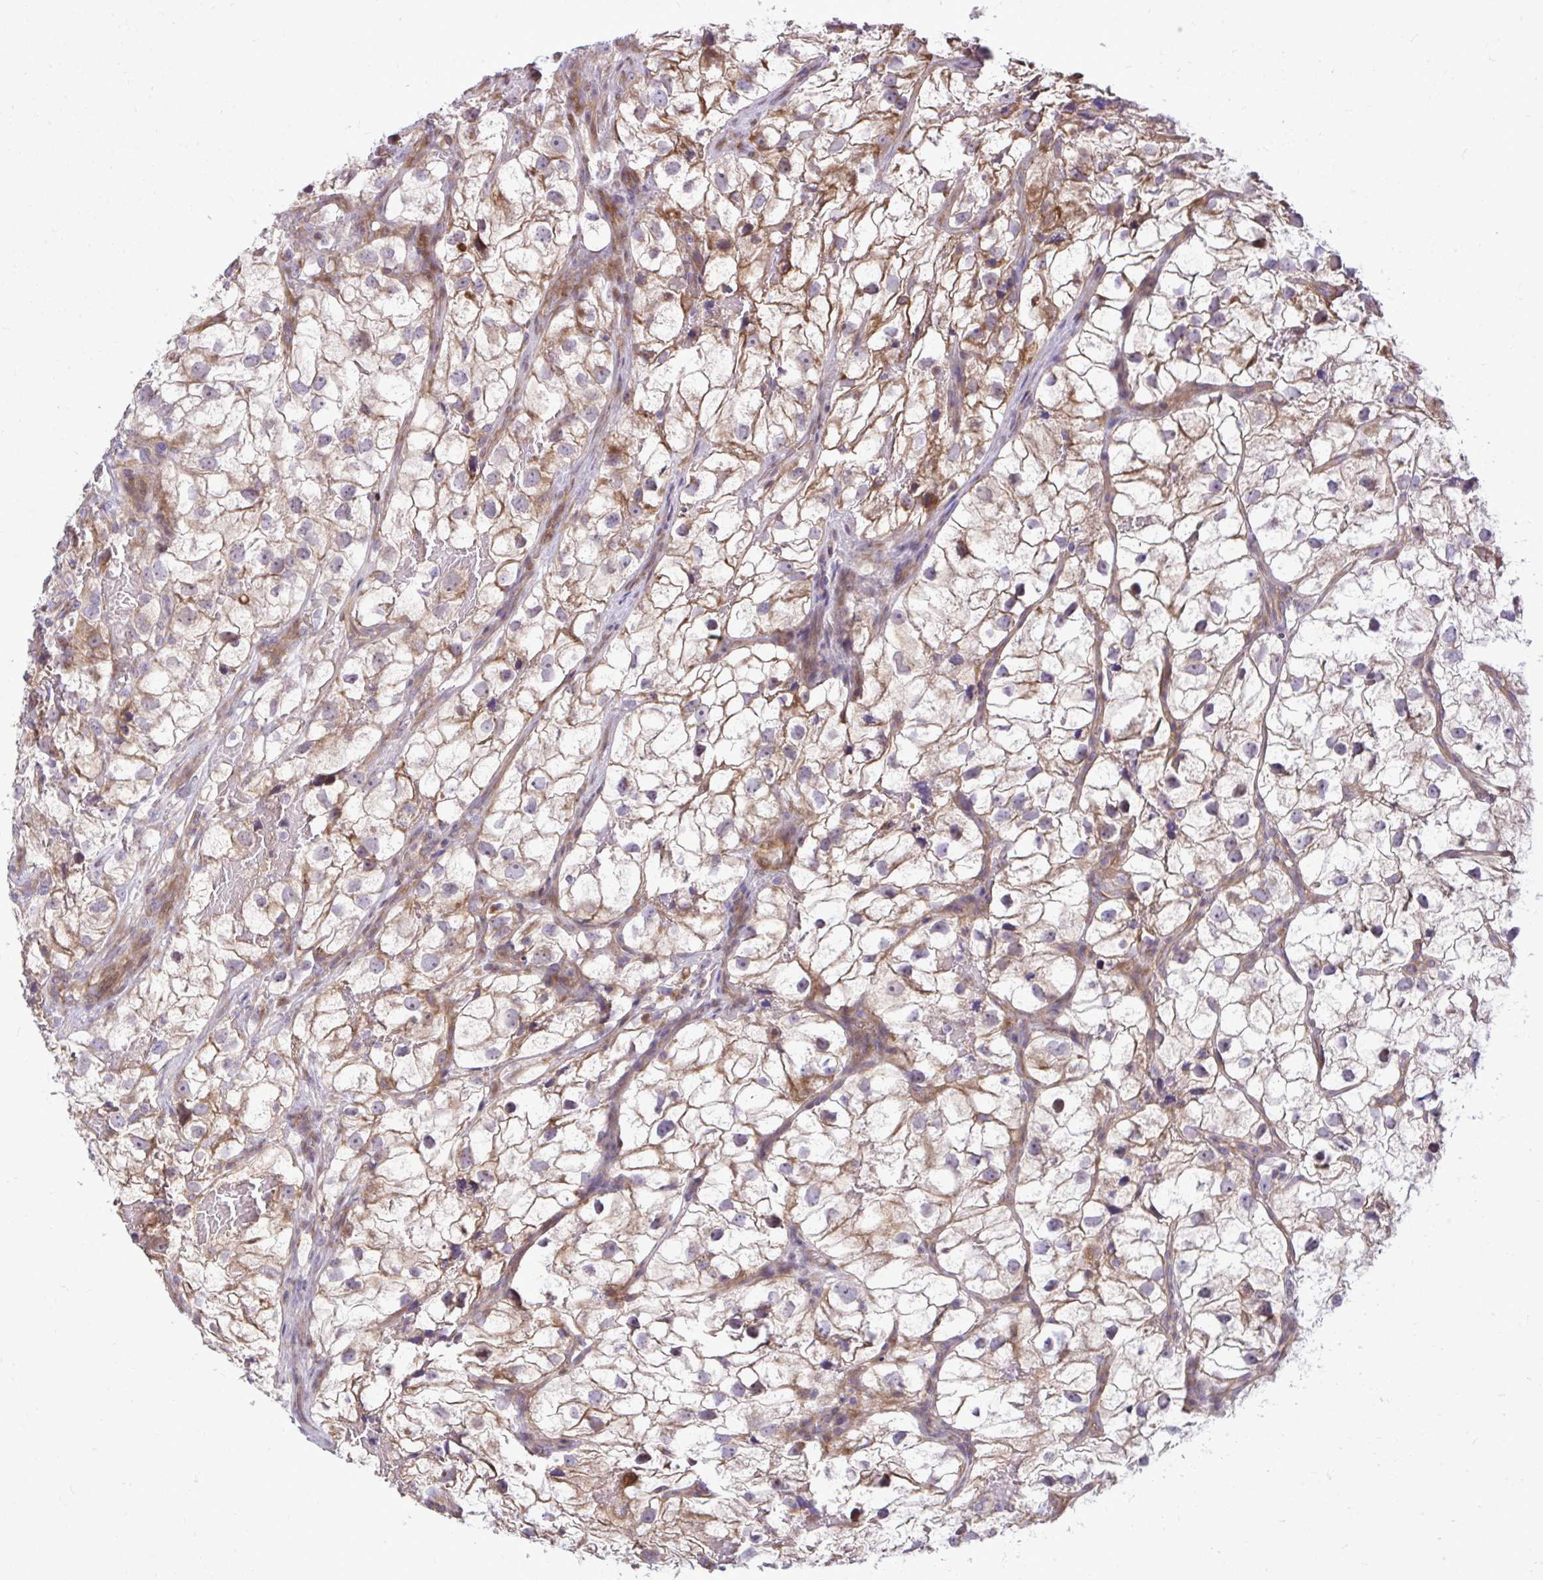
{"staining": {"intensity": "moderate", "quantity": ">75%", "location": "cytoplasmic/membranous"}, "tissue": "renal cancer", "cell_type": "Tumor cells", "image_type": "cancer", "snomed": [{"axis": "morphology", "description": "Adenocarcinoma, NOS"}, {"axis": "topography", "description": "Kidney"}], "caption": "About >75% of tumor cells in human adenocarcinoma (renal) display moderate cytoplasmic/membranous protein positivity as visualized by brown immunohistochemical staining.", "gene": "ZSCAN9", "patient": {"sex": "male", "age": 59}}